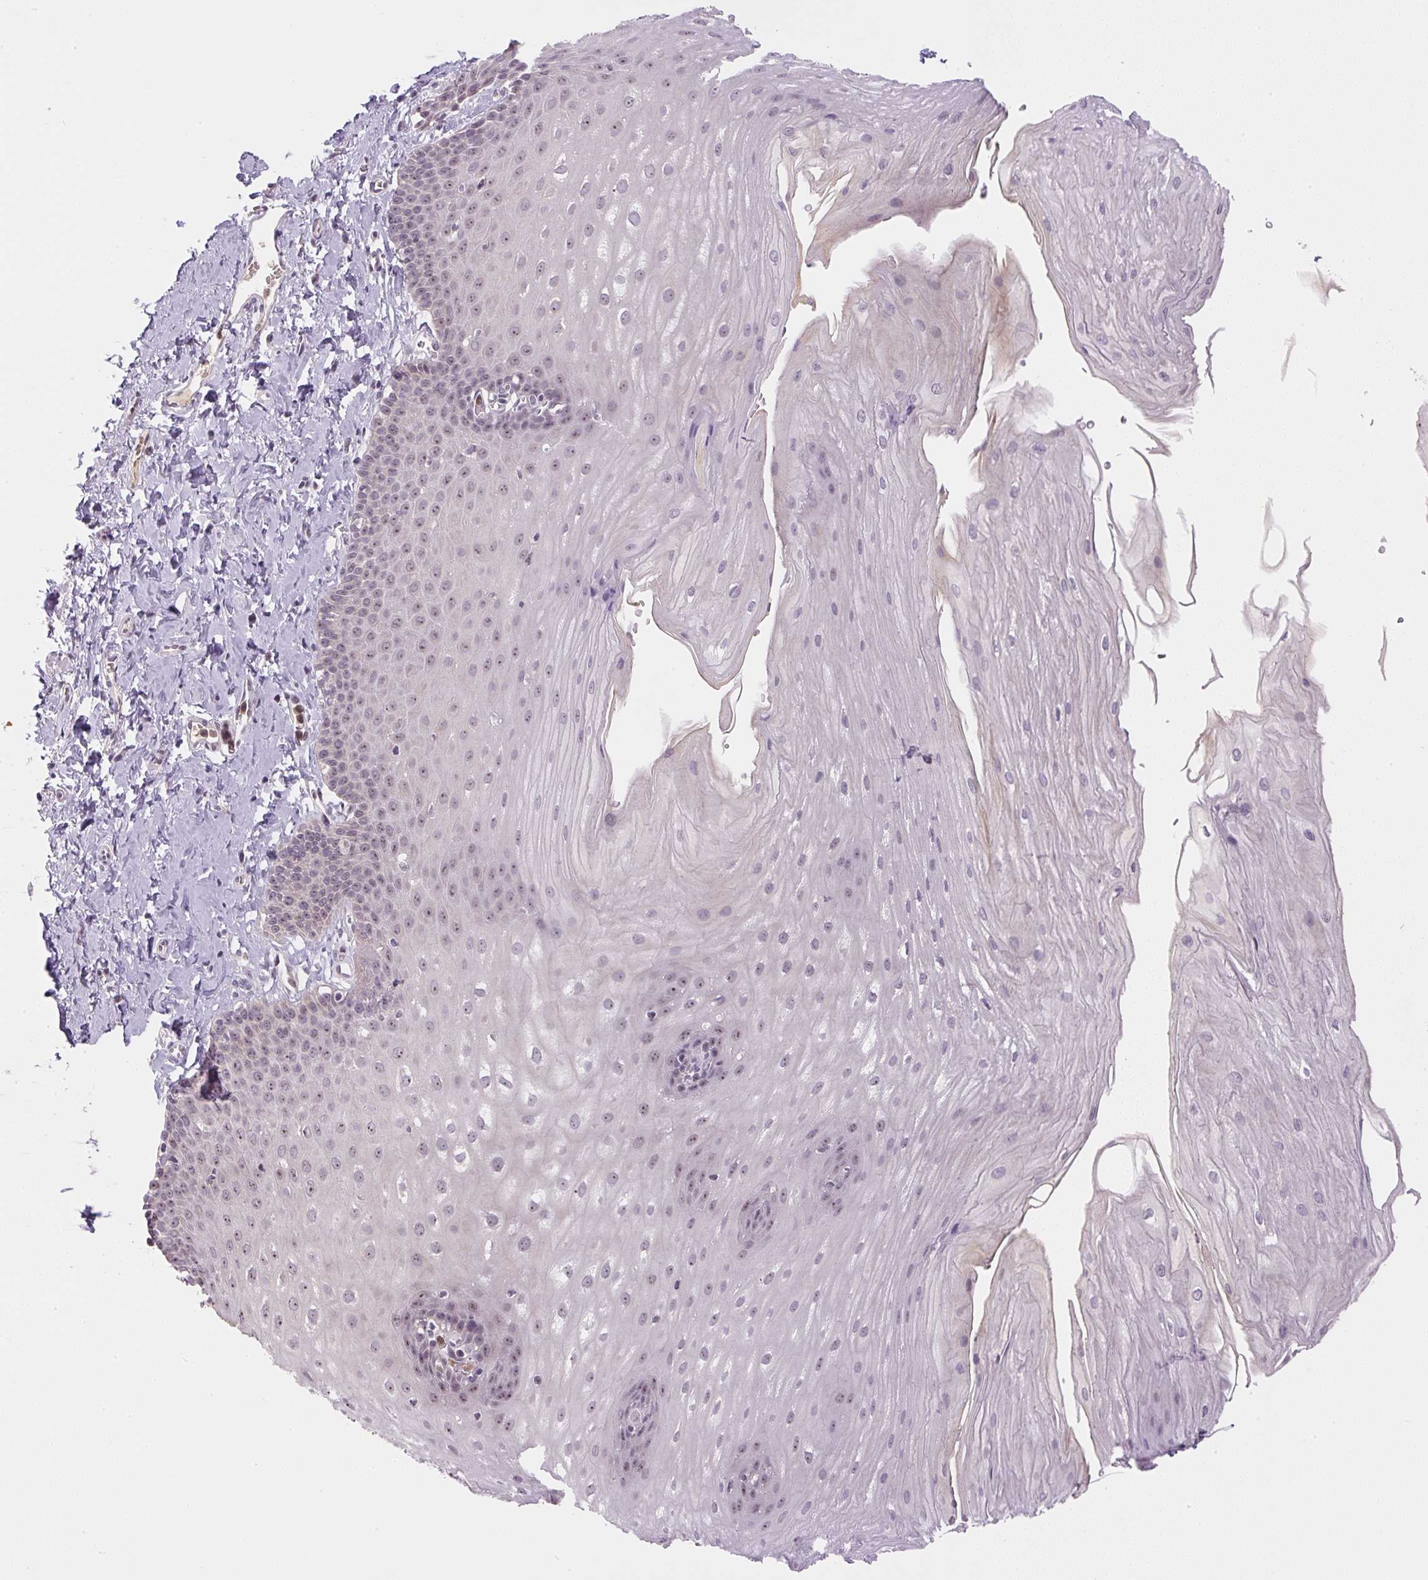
{"staining": {"intensity": "weak", "quantity": "25%-75%", "location": "nuclear"}, "tissue": "esophagus", "cell_type": "Squamous epithelial cells", "image_type": "normal", "snomed": [{"axis": "morphology", "description": "Normal tissue, NOS"}, {"axis": "topography", "description": "Esophagus"}], "caption": "Human esophagus stained for a protein (brown) displays weak nuclear positive positivity in about 25%-75% of squamous epithelial cells.", "gene": "SGF29", "patient": {"sex": "male", "age": 70}}